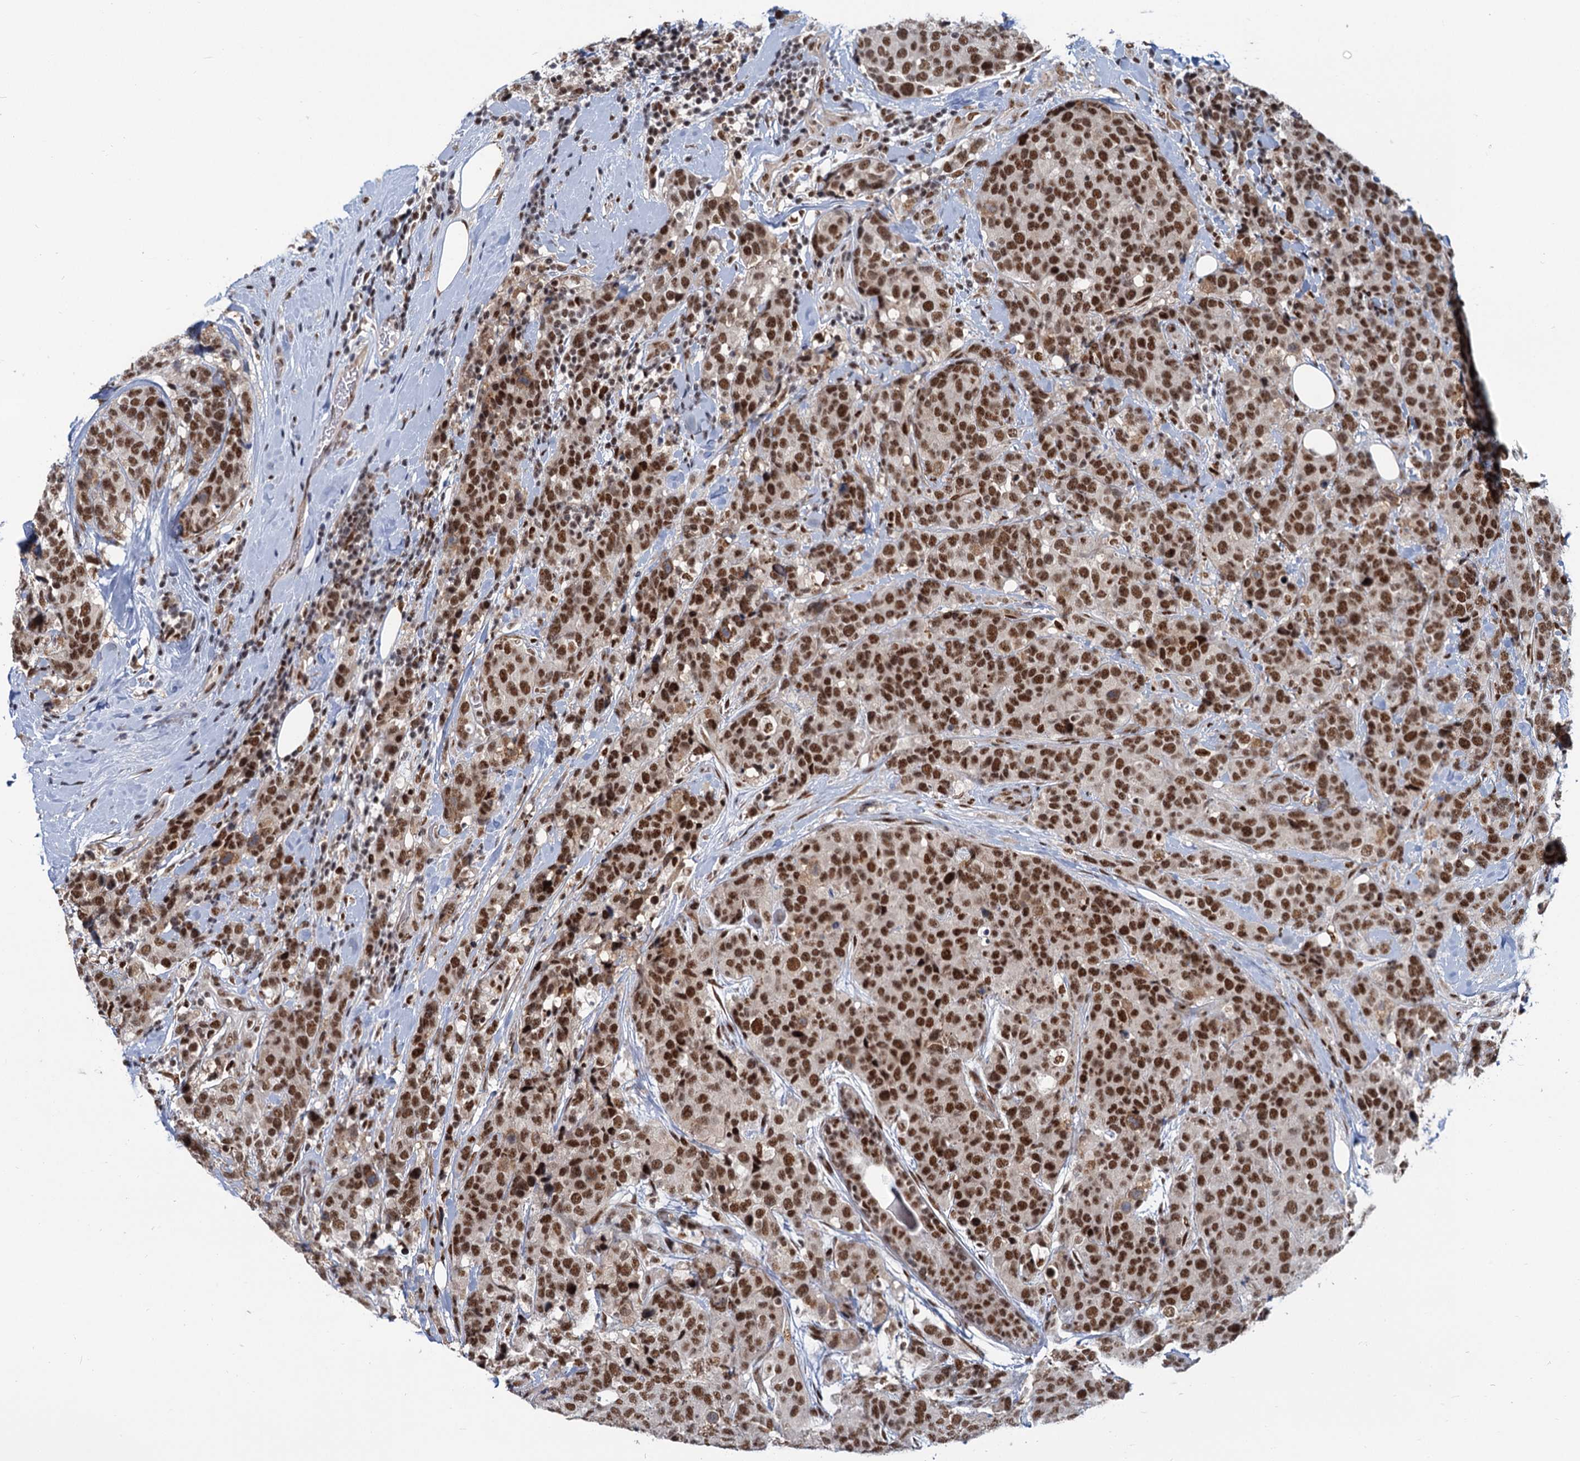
{"staining": {"intensity": "strong", "quantity": ">75%", "location": "nuclear"}, "tissue": "breast cancer", "cell_type": "Tumor cells", "image_type": "cancer", "snomed": [{"axis": "morphology", "description": "Lobular carcinoma"}, {"axis": "topography", "description": "Breast"}], "caption": "The photomicrograph demonstrates a brown stain indicating the presence of a protein in the nuclear of tumor cells in breast lobular carcinoma. Nuclei are stained in blue.", "gene": "WBP4", "patient": {"sex": "female", "age": 59}}